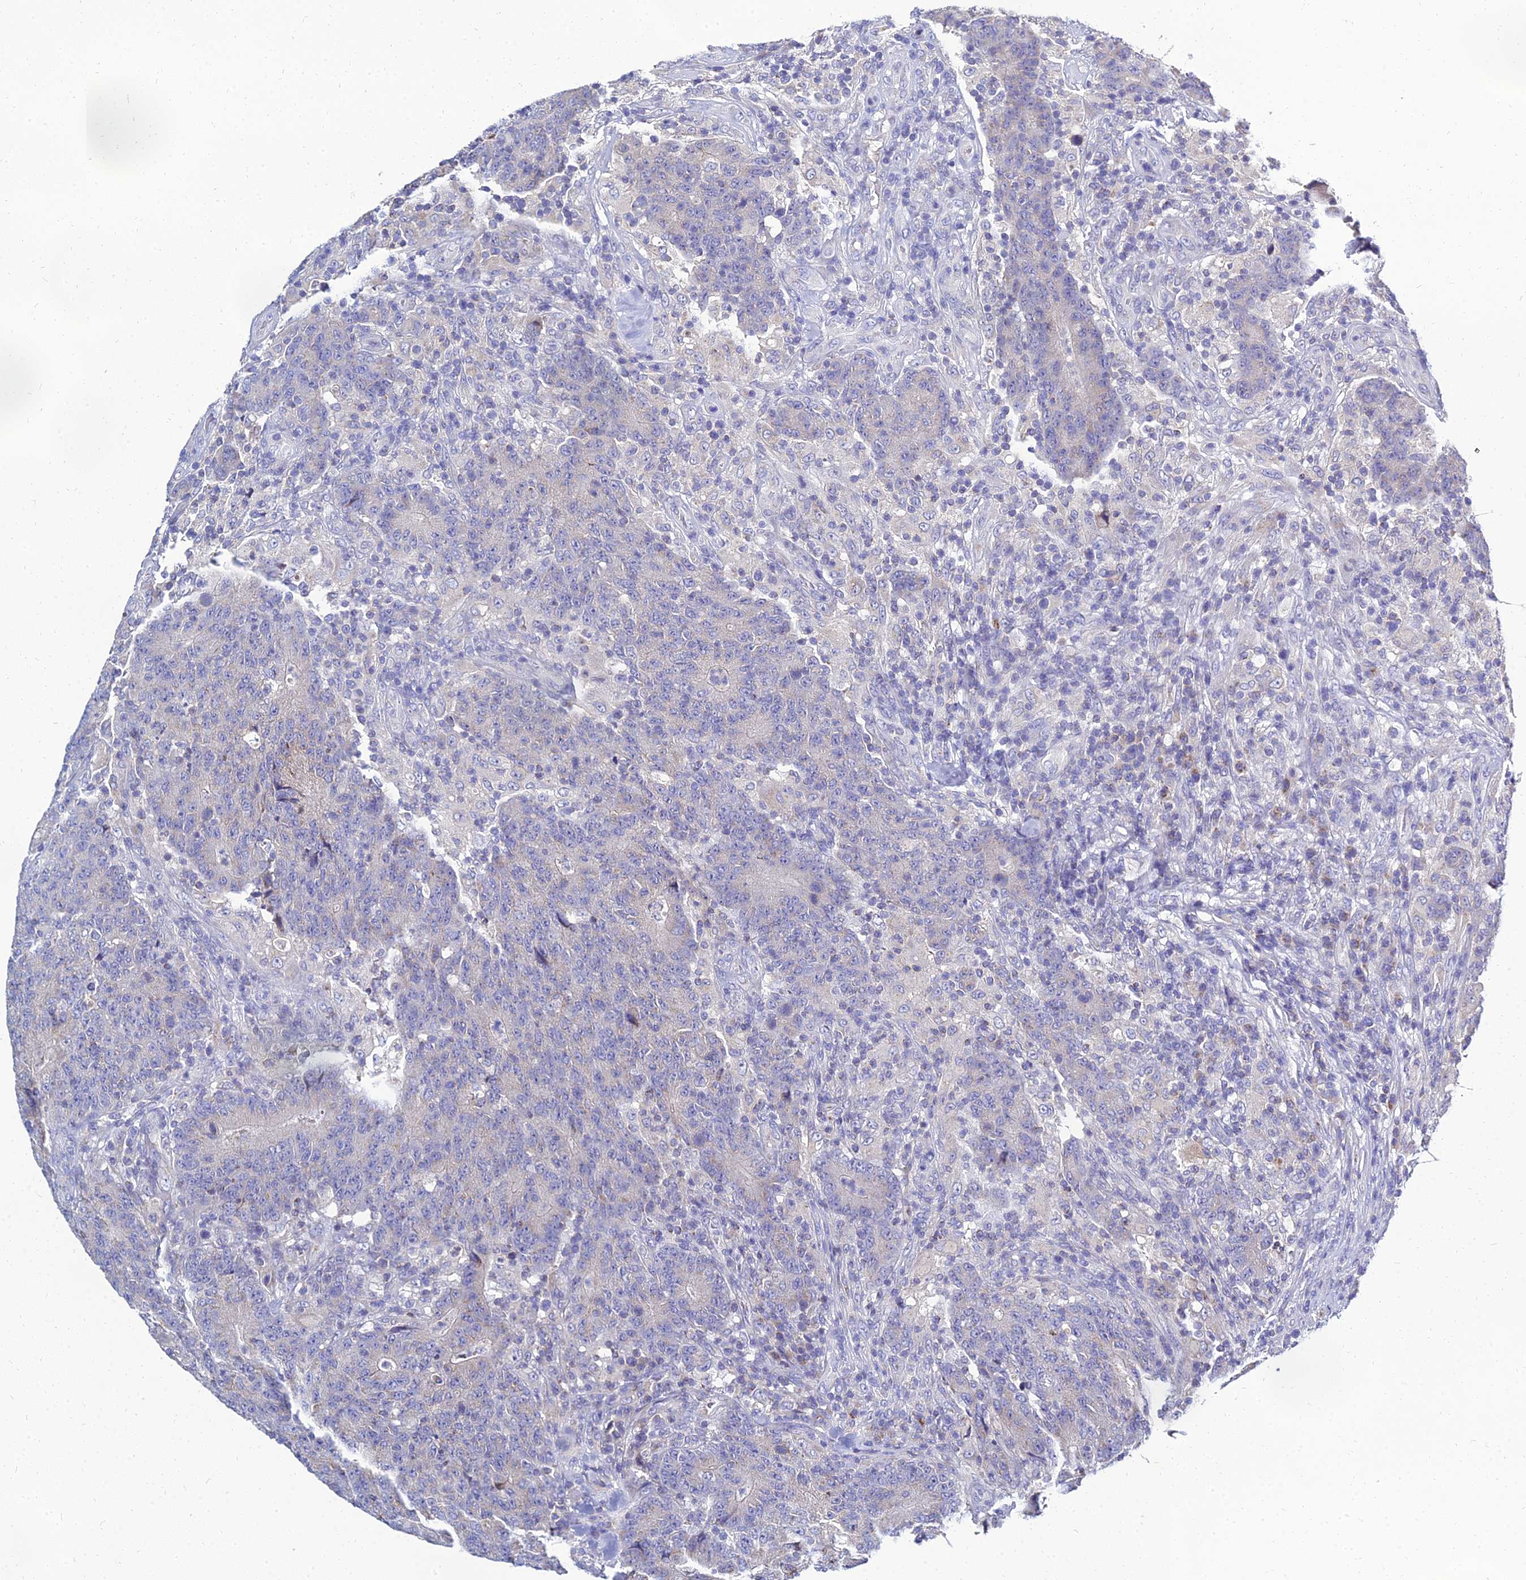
{"staining": {"intensity": "negative", "quantity": "none", "location": "none"}, "tissue": "colorectal cancer", "cell_type": "Tumor cells", "image_type": "cancer", "snomed": [{"axis": "morphology", "description": "Adenocarcinoma, NOS"}, {"axis": "topography", "description": "Colon"}], "caption": "High magnification brightfield microscopy of colorectal adenocarcinoma stained with DAB (brown) and counterstained with hematoxylin (blue): tumor cells show no significant positivity.", "gene": "NPY", "patient": {"sex": "female", "age": 75}}